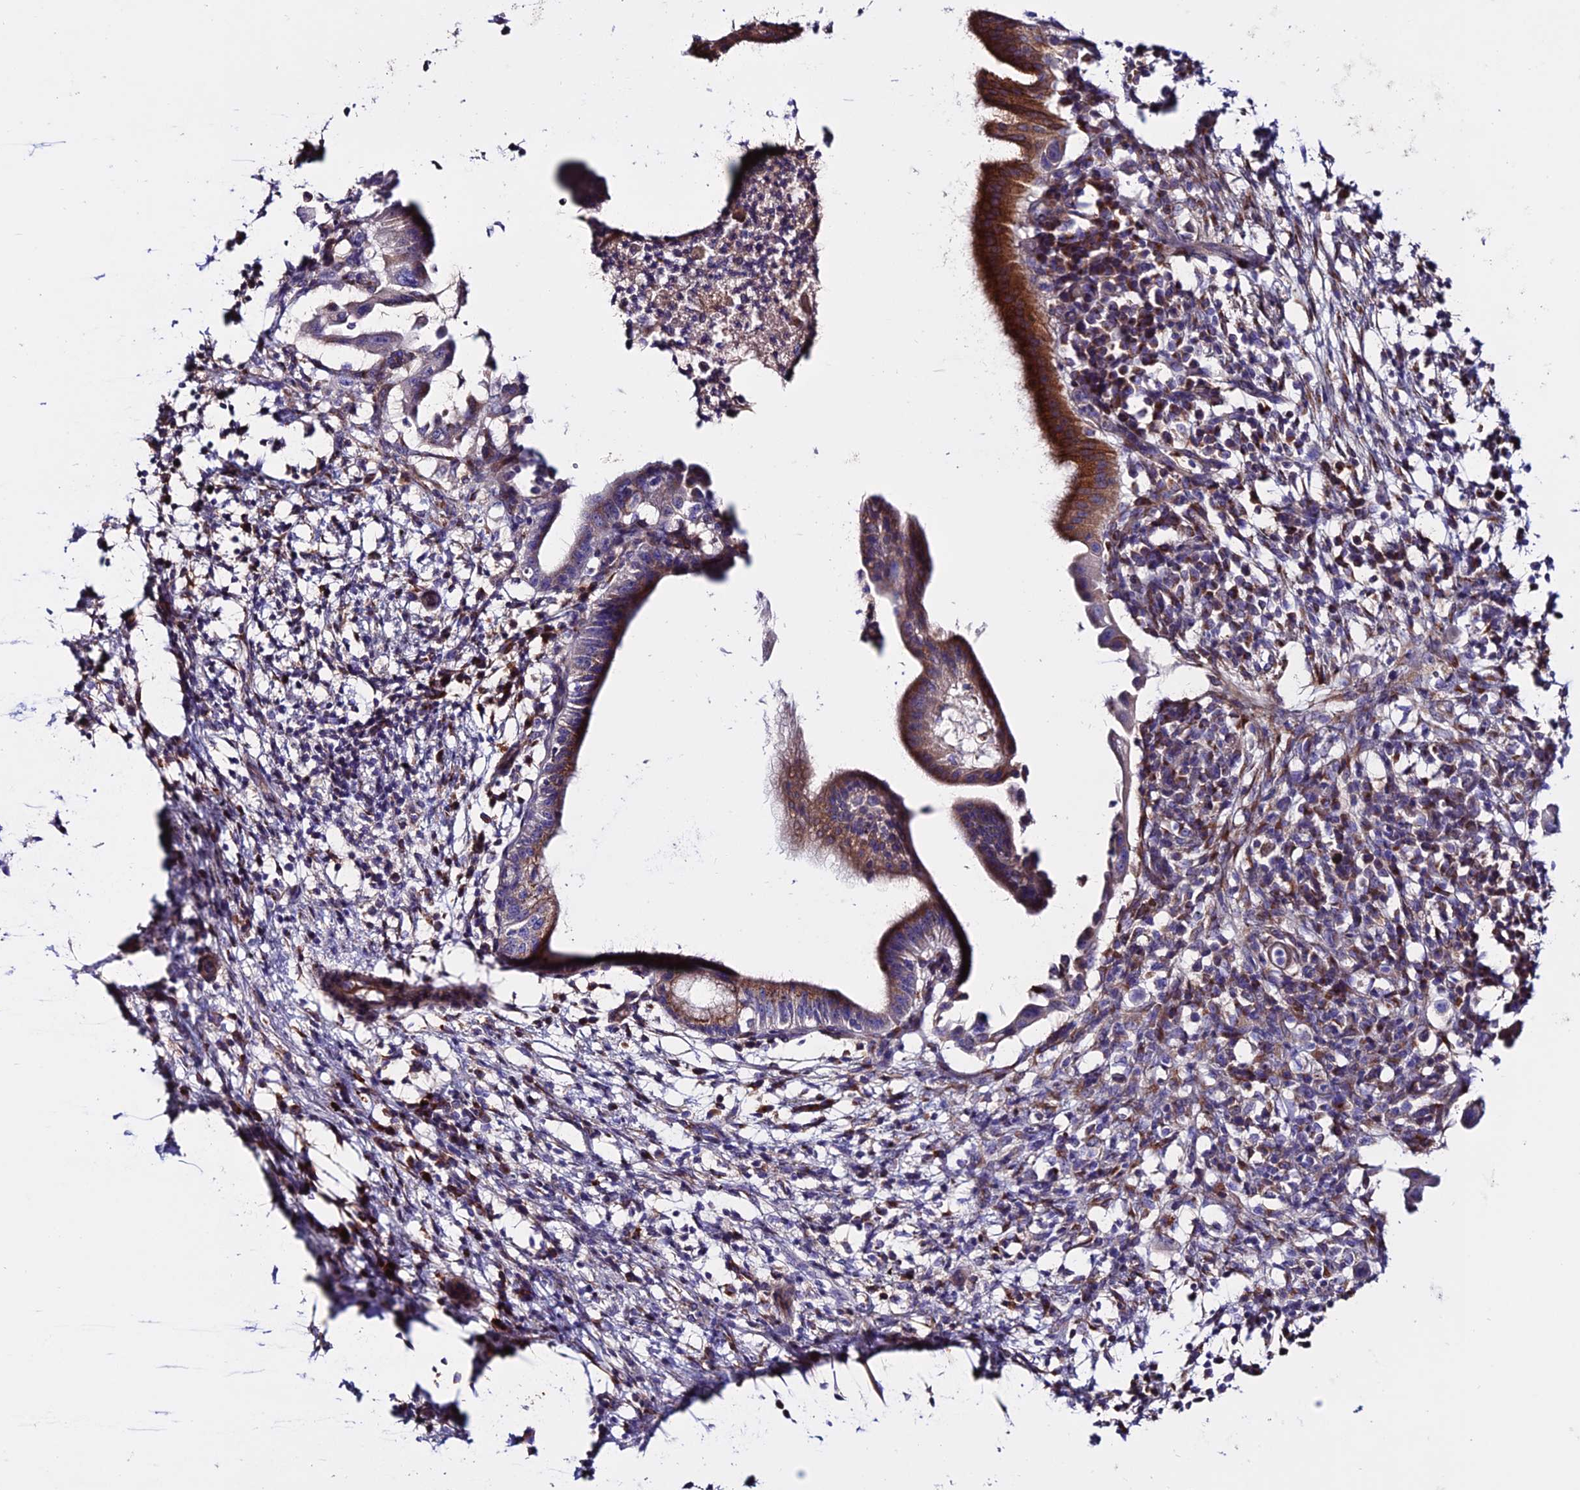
{"staining": {"intensity": "moderate", "quantity": "25%-75%", "location": "cytoplasmic/membranous"}, "tissue": "pancreatic cancer", "cell_type": "Tumor cells", "image_type": "cancer", "snomed": [{"axis": "morphology", "description": "Adenocarcinoma, NOS"}, {"axis": "topography", "description": "Pancreas"}], "caption": "An IHC image of tumor tissue is shown. Protein staining in brown shows moderate cytoplasmic/membranous positivity in pancreatic adenocarcinoma within tumor cells.", "gene": "OR51Q1", "patient": {"sex": "male", "age": 68}}